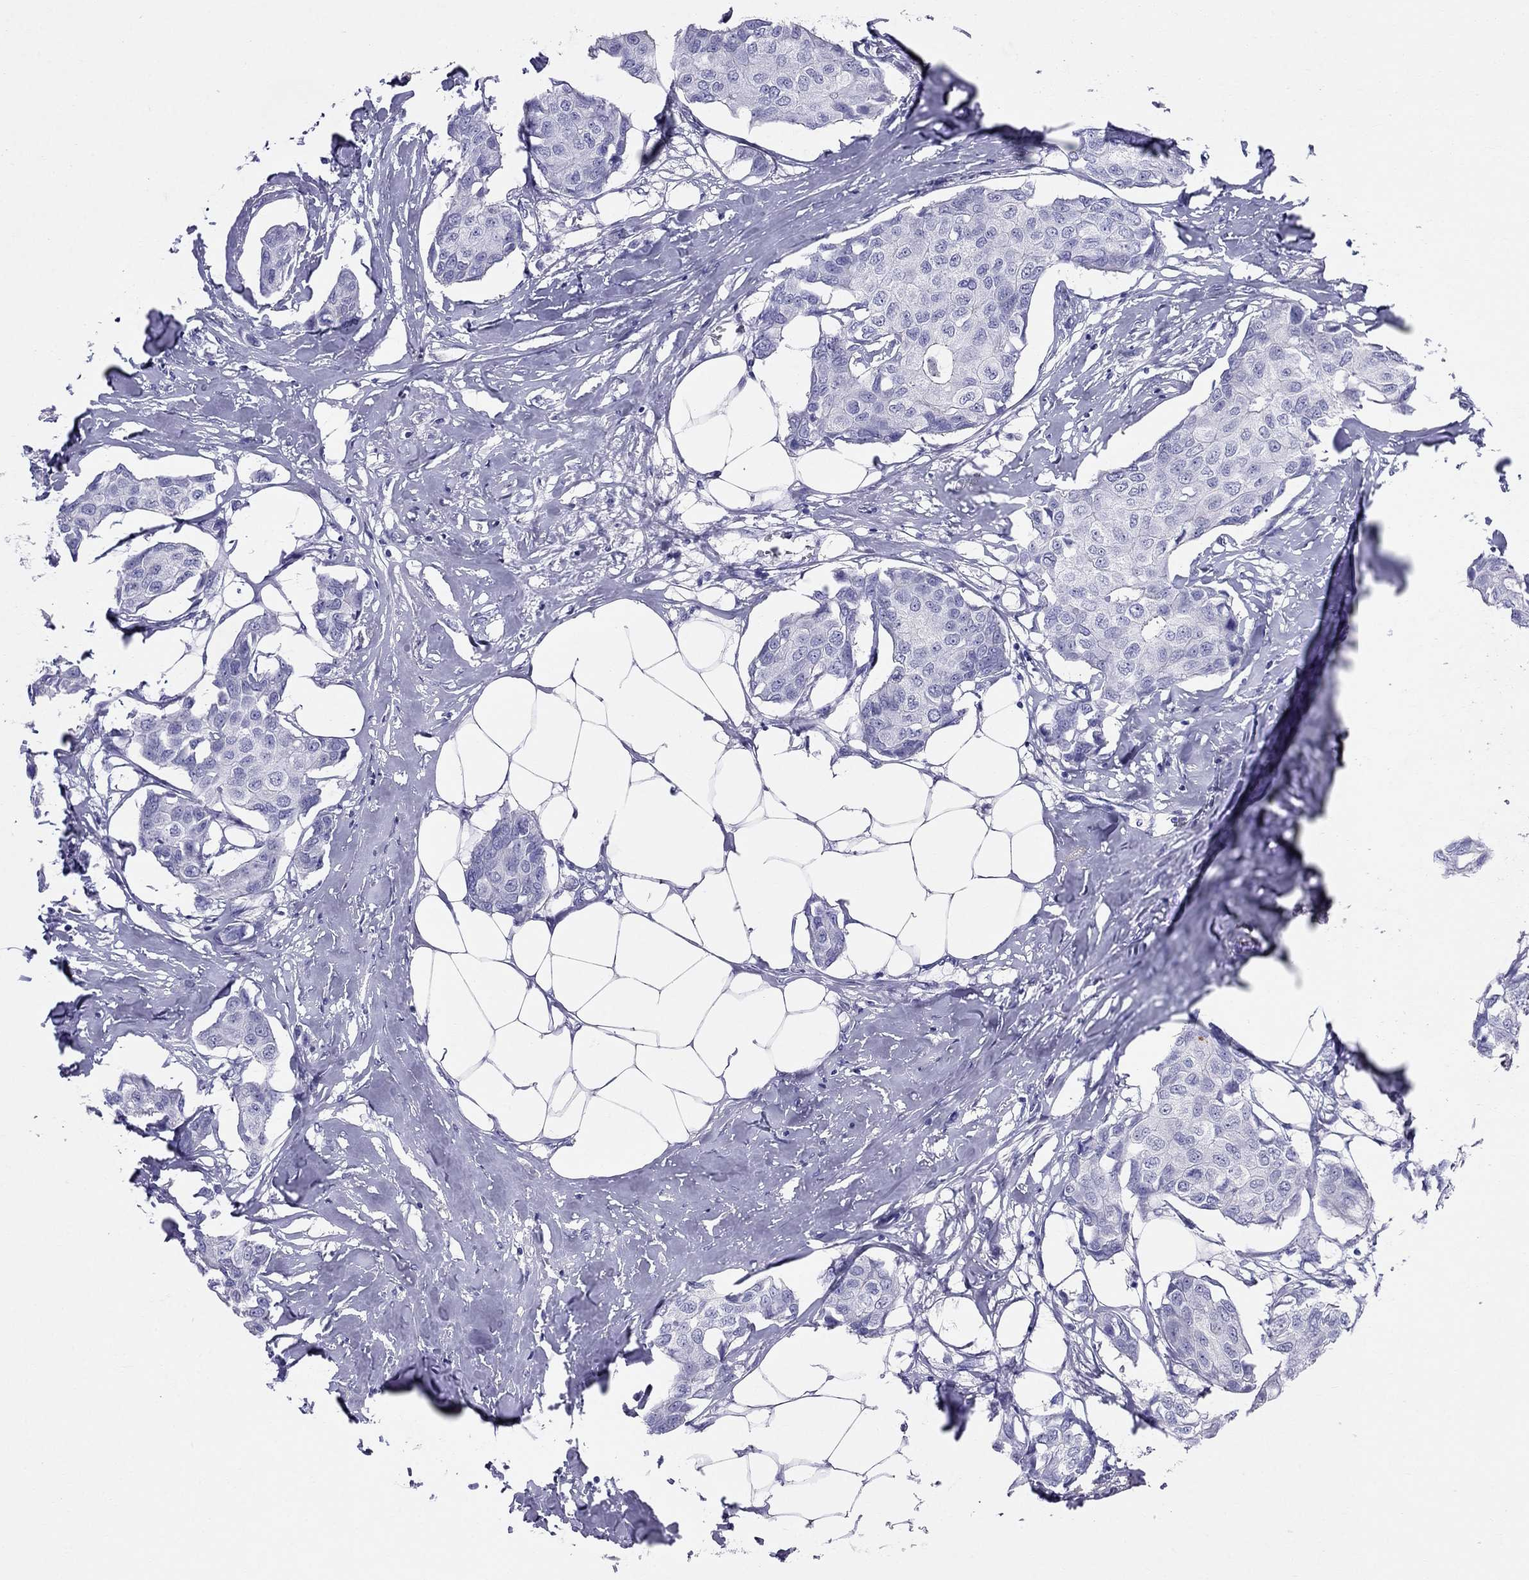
{"staining": {"intensity": "negative", "quantity": "none", "location": "none"}, "tissue": "breast cancer", "cell_type": "Tumor cells", "image_type": "cancer", "snomed": [{"axis": "morphology", "description": "Duct carcinoma"}, {"axis": "topography", "description": "Breast"}], "caption": "Immunohistochemistry (IHC) micrograph of neoplastic tissue: human breast infiltrating ductal carcinoma stained with DAB shows no significant protein expression in tumor cells.", "gene": "DNAAF6", "patient": {"sex": "female", "age": 80}}